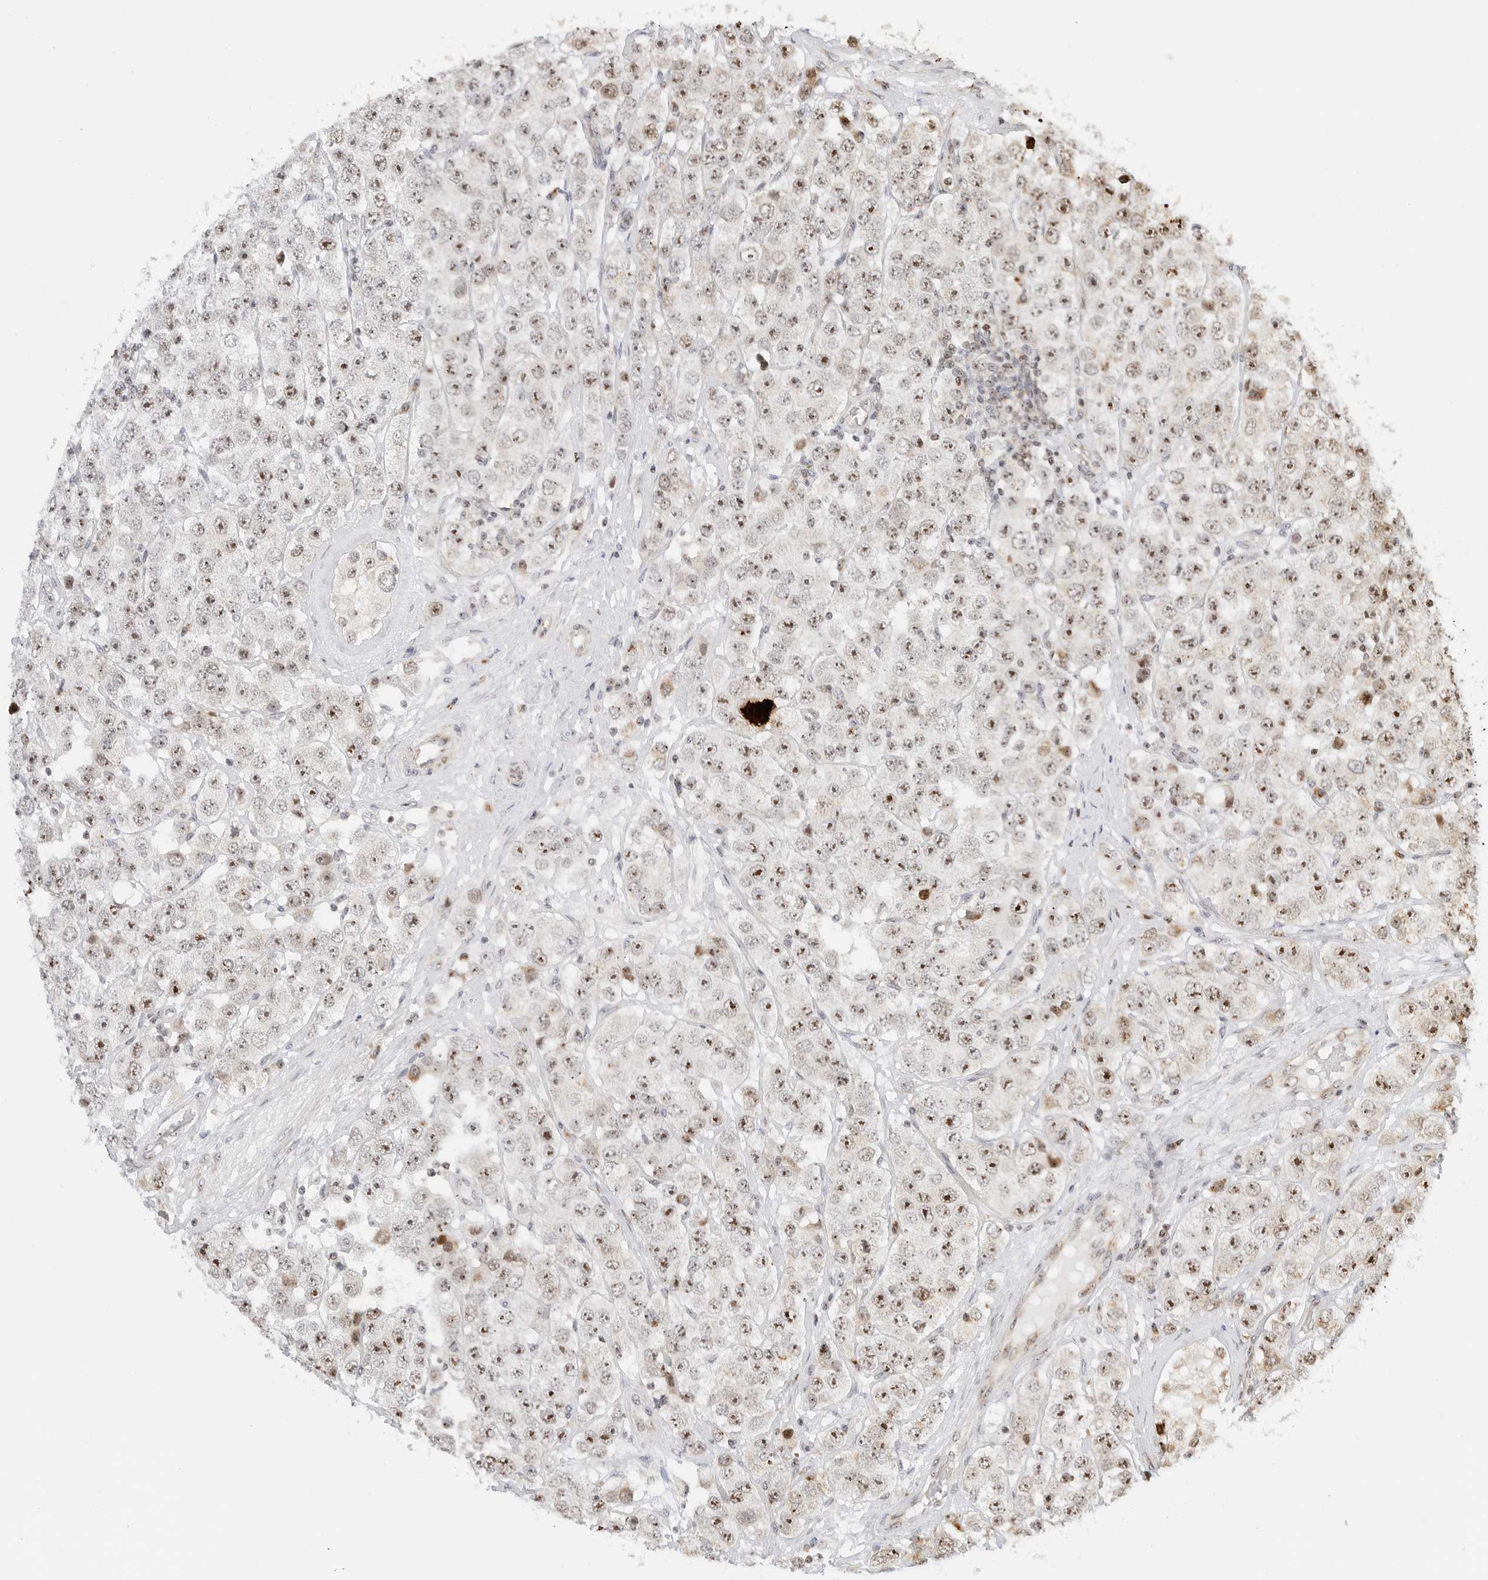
{"staining": {"intensity": "moderate", "quantity": ">75%", "location": "nuclear"}, "tissue": "testis cancer", "cell_type": "Tumor cells", "image_type": "cancer", "snomed": [{"axis": "morphology", "description": "Seminoma, NOS"}, {"axis": "topography", "description": "Testis"}], "caption": "Testis cancer stained for a protein demonstrates moderate nuclear positivity in tumor cells. (DAB (3,3'-diaminobenzidine) IHC, brown staining for protein, blue staining for nuclei).", "gene": "RIMKLA", "patient": {"sex": "male", "age": 28}}